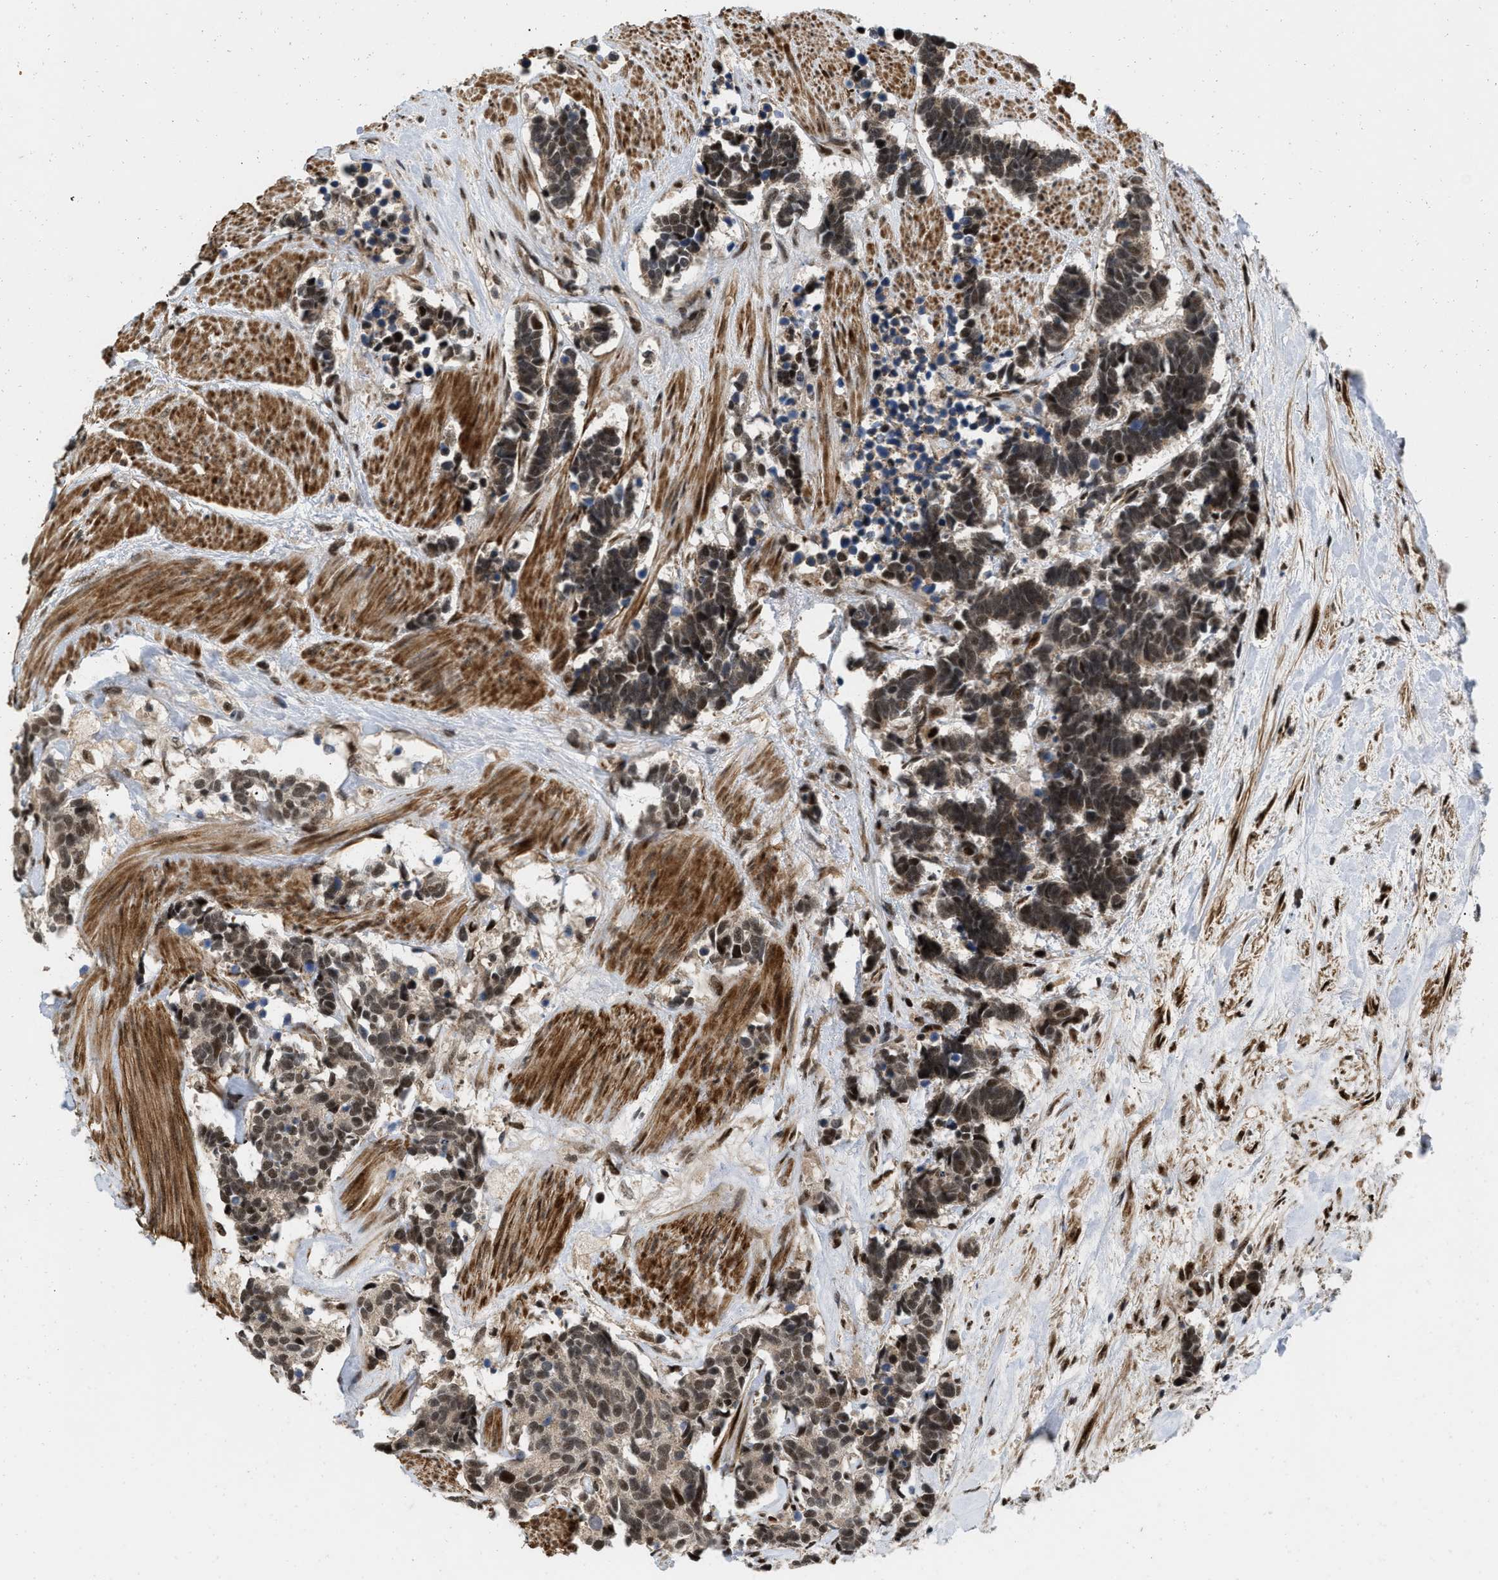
{"staining": {"intensity": "strong", "quantity": ">75%", "location": "nuclear"}, "tissue": "carcinoid", "cell_type": "Tumor cells", "image_type": "cancer", "snomed": [{"axis": "morphology", "description": "Carcinoma, NOS"}, {"axis": "morphology", "description": "Carcinoid, malignant, NOS"}, {"axis": "topography", "description": "Urinary bladder"}], "caption": "Carcinoid (malignant) stained for a protein (brown) shows strong nuclear positive positivity in approximately >75% of tumor cells.", "gene": "ANKRD11", "patient": {"sex": "male", "age": 57}}